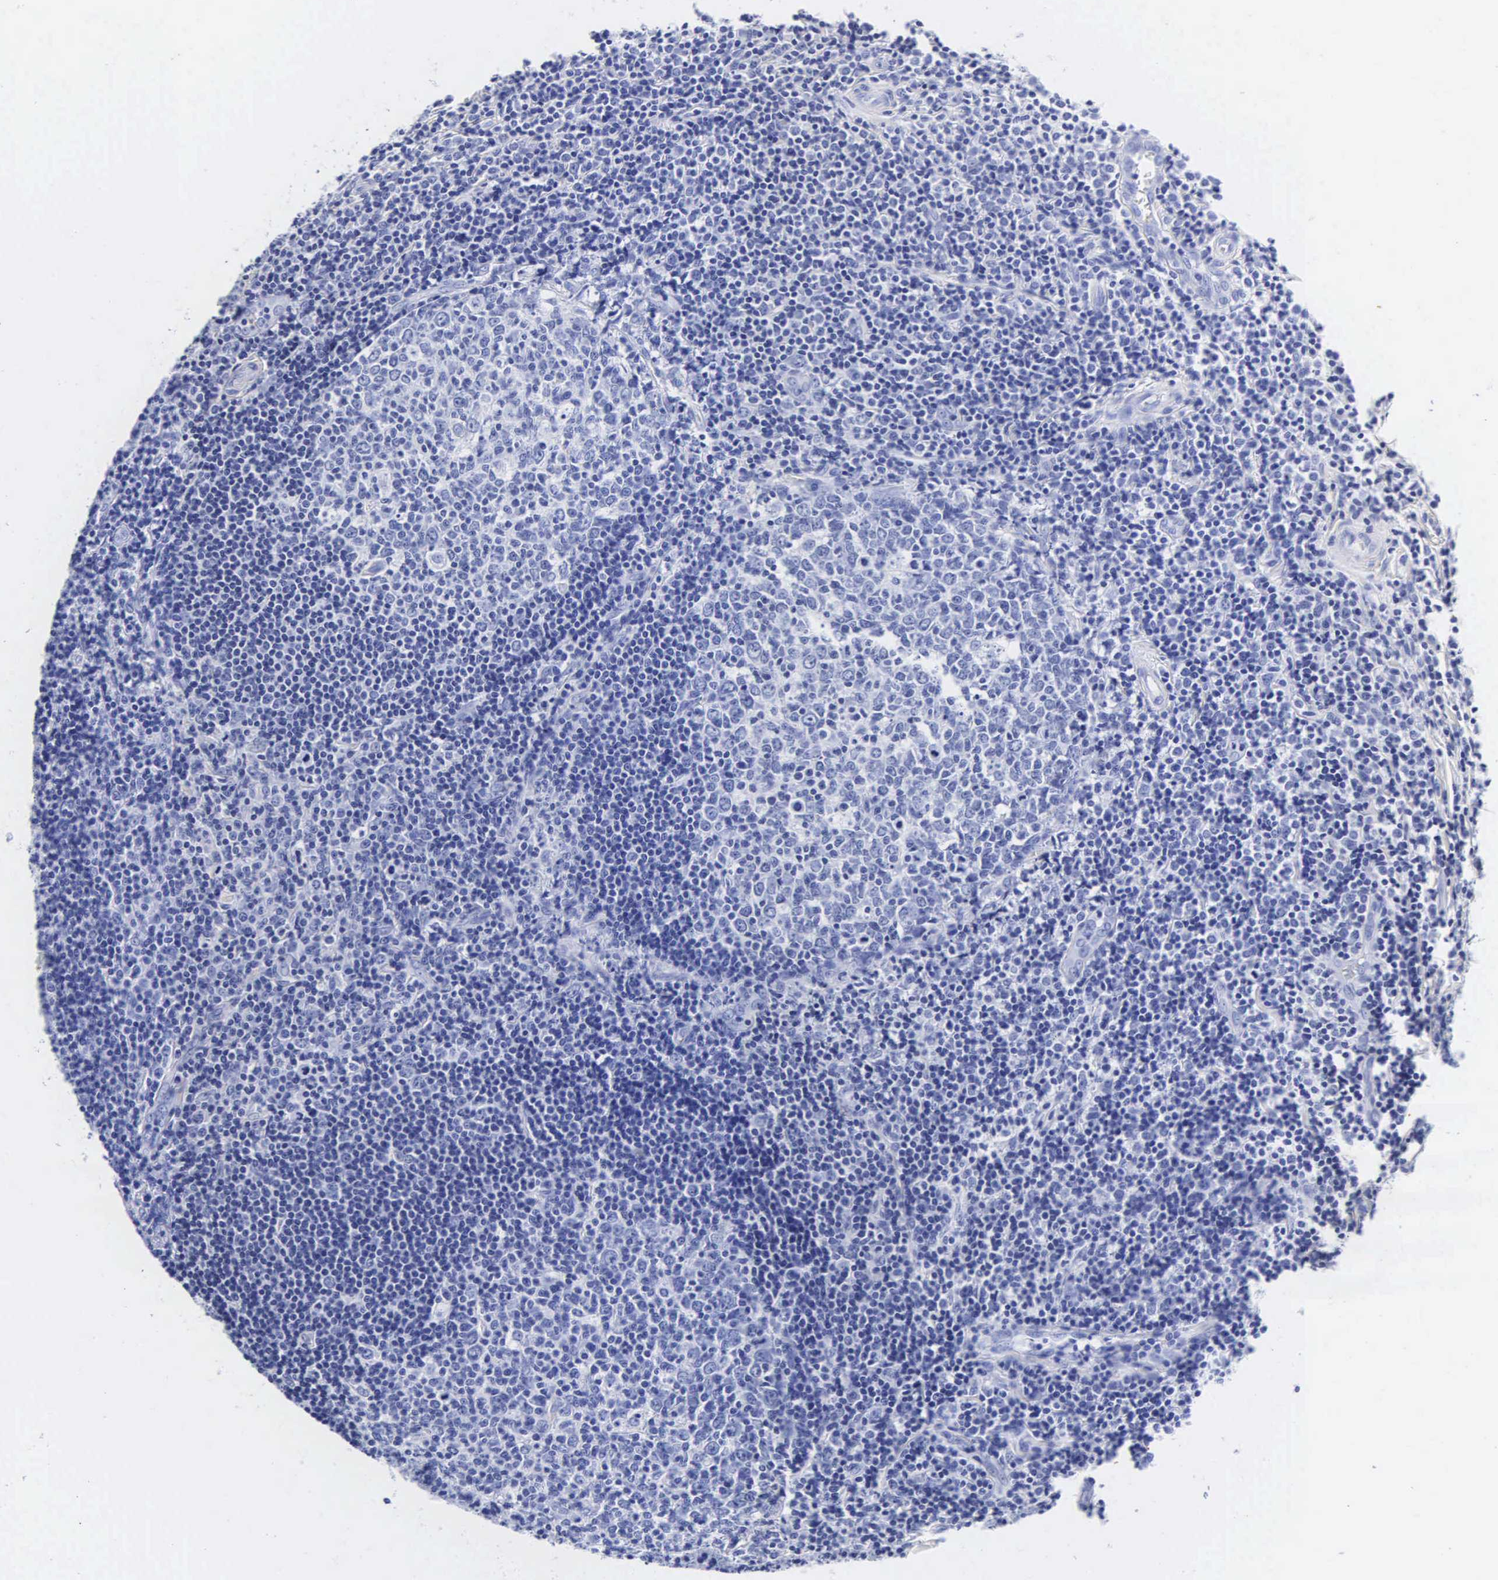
{"staining": {"intensity": "negative", "quantity": "none", "location": "none"}, "tissue": "tonsil", "cell_type": "Germinal center cells", "image_type": "normal", "snomed": [{"axis": "morphology", "description": "Normal tissue, NOS"}, {"axis": "topography", "description": "Tonsil"}], "caption": "Tonsil stained for a protein using immunohistochemistry (IHC) reveals no expression germinal center cells.", "gene": "MB", "patient": {"sex": "female", "age": 41}}